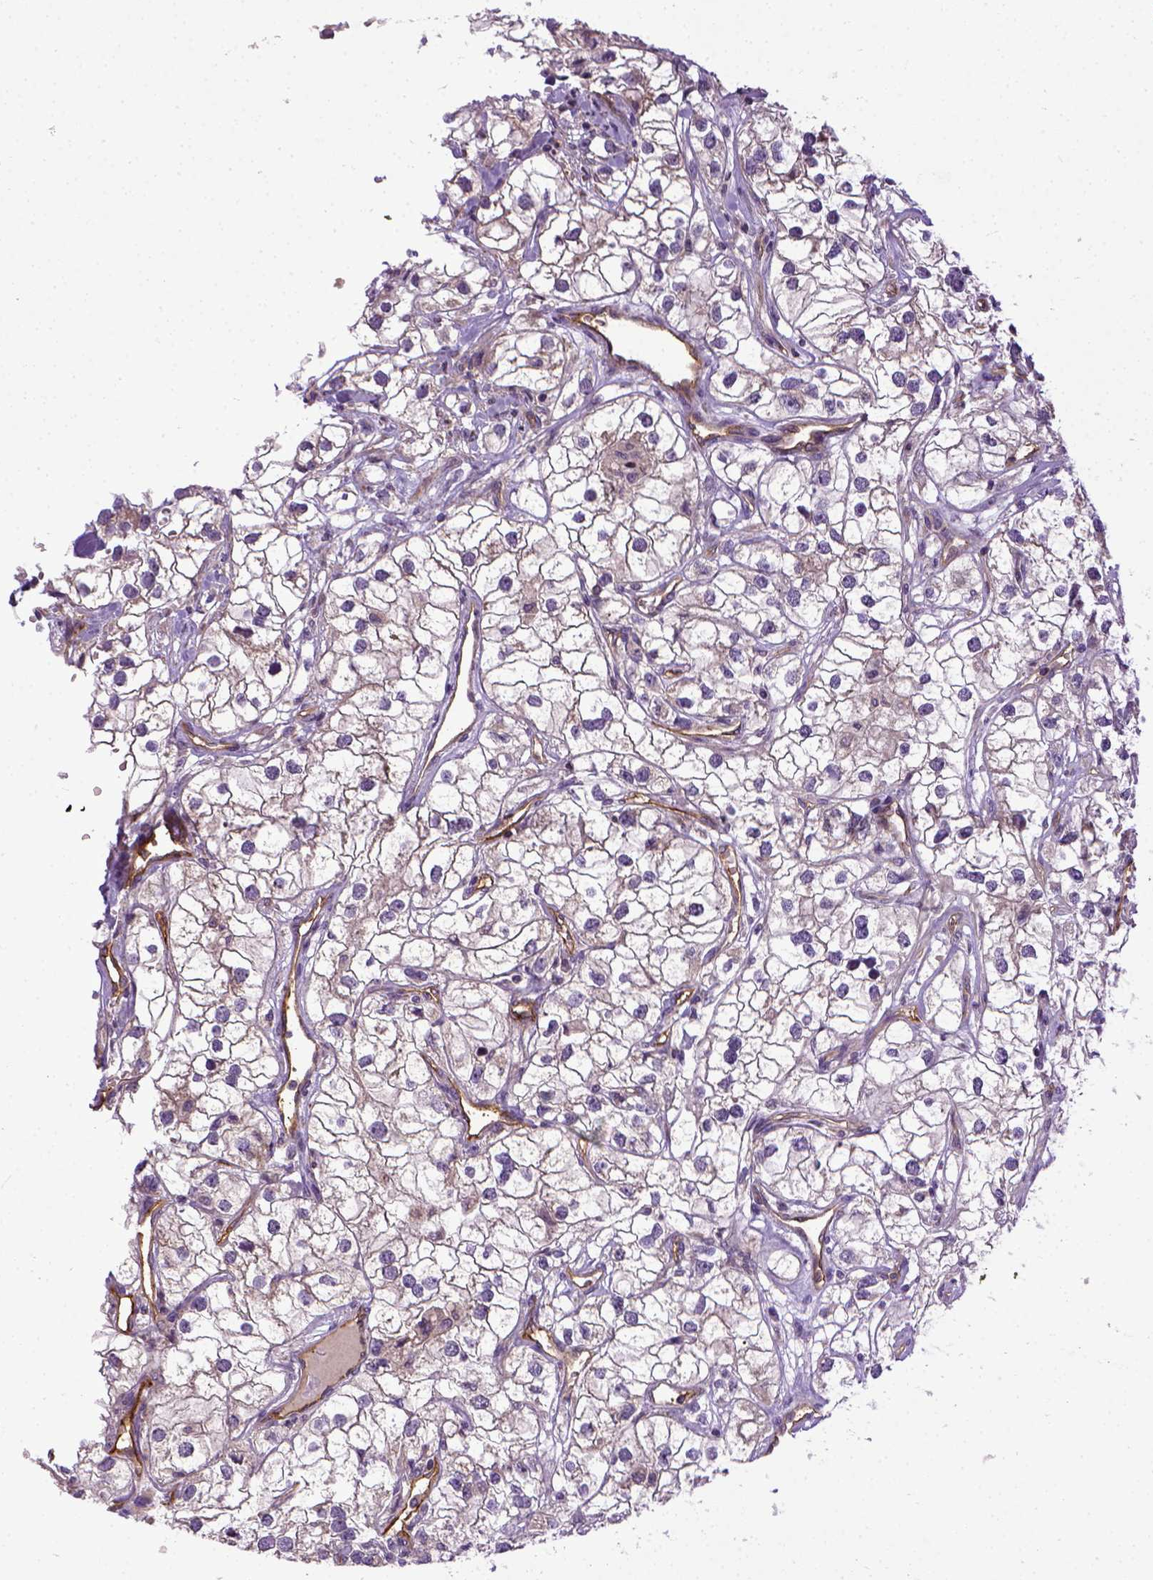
{"staining": {"intensity": "negative", "quantity": "none", "location": "none"}, "tissue": "renal cancer", "cell_type": "Tumor cells", "image_type": "cancer", "snomed": [{"axis": "morphology", "description": "Adenocarcinoma, NOS"}, {"axis": "topography", "description": "Kidney"}], "caption": "High power microscopy micrograph of an IHC histopathology image of renal cancer (adenocarcinoma), revealing no significant staining in tumor cells.", "gene": "ENG", "patient": {"sex": "male", "age": 59}}